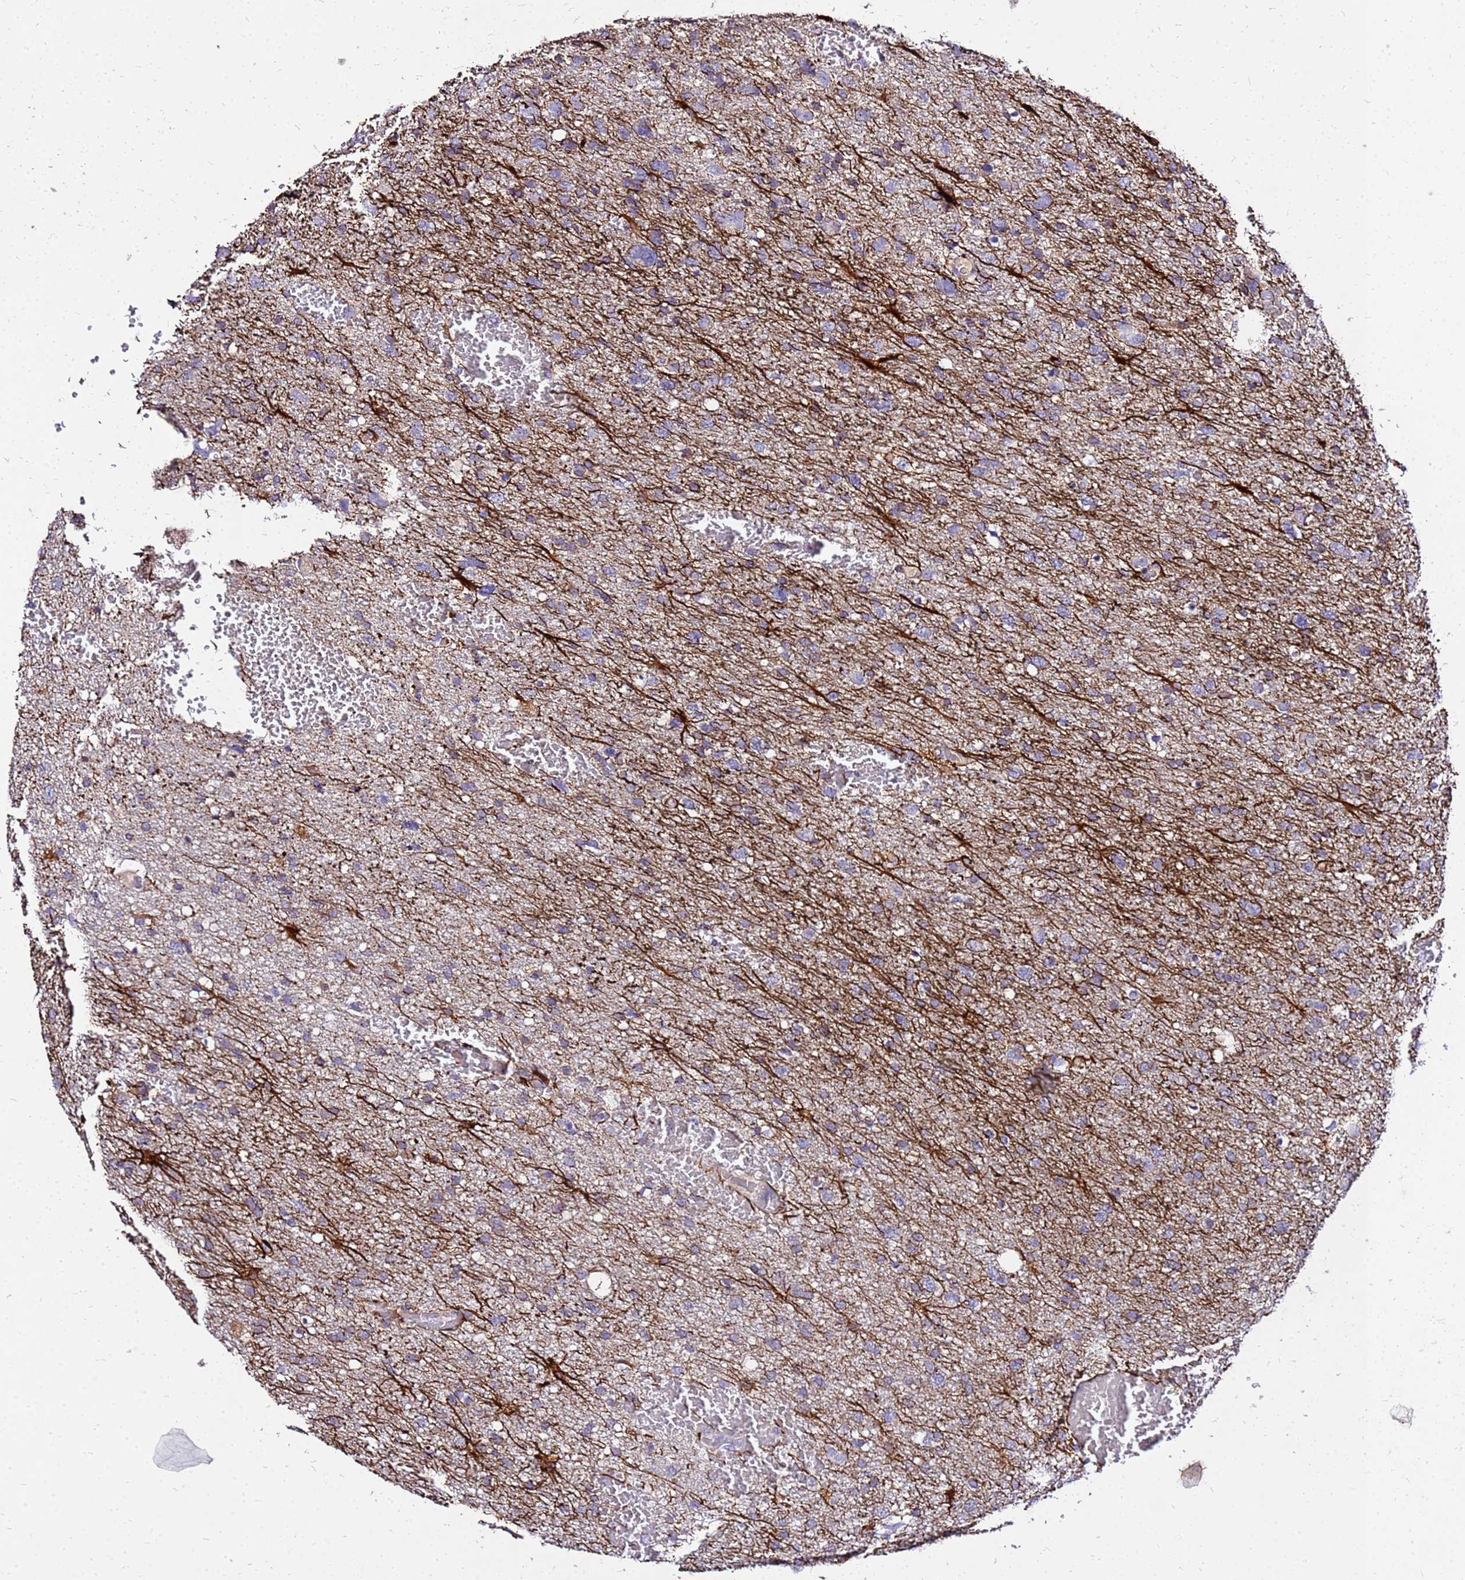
{"staining": {"intensity": "negative", "quantity": "none", "location": "none"}, "tissue": "glioma", "cell_type": "Tumor cells", "image_type": "cancer", "snomed": [{"axis": "morphology", "description": "Glioma, malignant, High grade"}, {"axis": "topography", "description": "Brain"}], "caption": "An image of human glioma is negative for staining in tumor cells. Nuclei are stained in blue.", "gene": "COX14", "patient": {"sex": "male", "age": 61}}